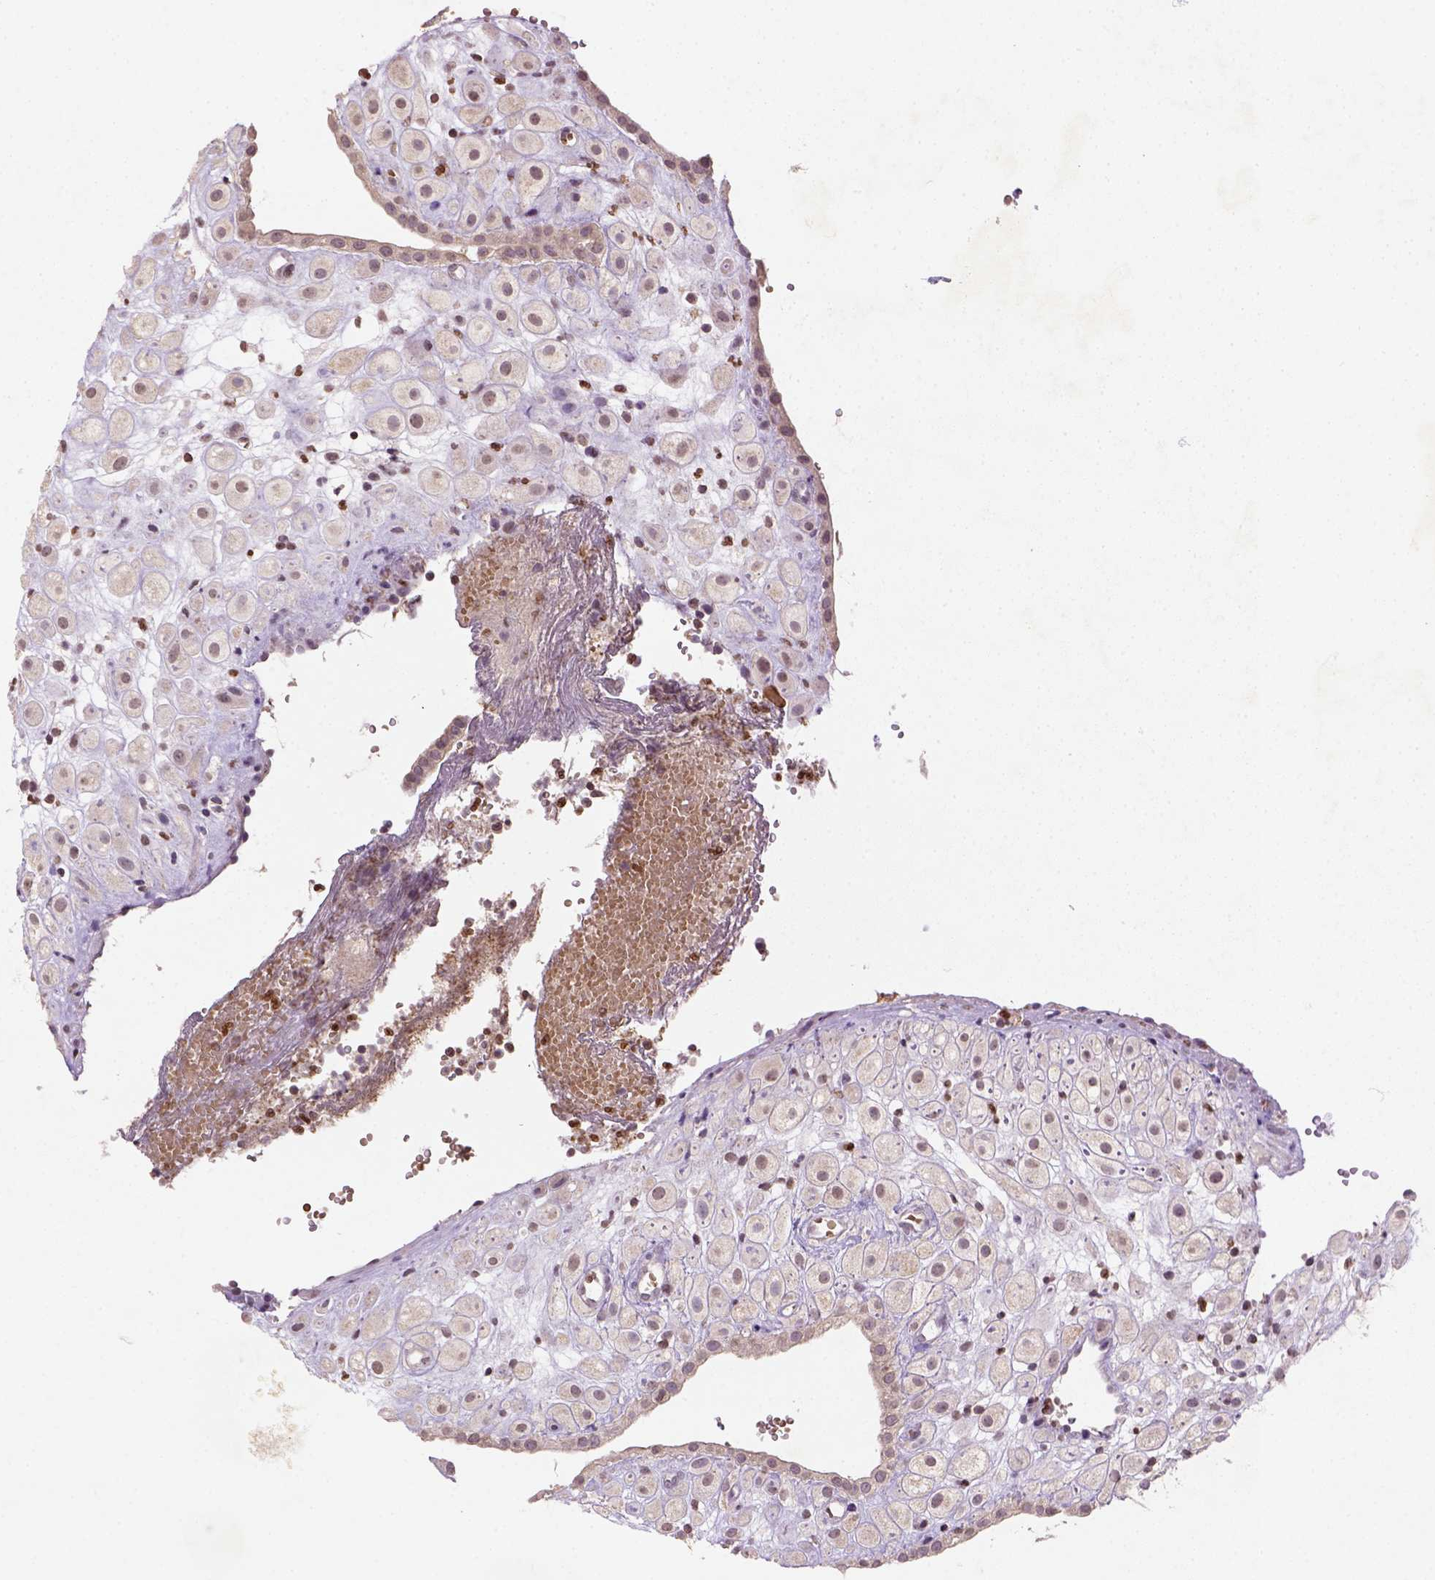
{"staining": {"intensity": "negative", "quantity": "none", "location": "none"}, "tissue": "placenta", "cell_type": "Decidual cells", "image_type": "normal", "snomed": [{"axis": "morphology", "description": "Normal tissue, NOS"}, {"axis": "topography", "description": "Placenta"}], "caption": "Decidual cells show no significant protein positivity in benign placenta. (DAB immunohistochemistry, high magnification).", "gene": "NUDT3", "patient": {"sex": "female", "age": 24}}